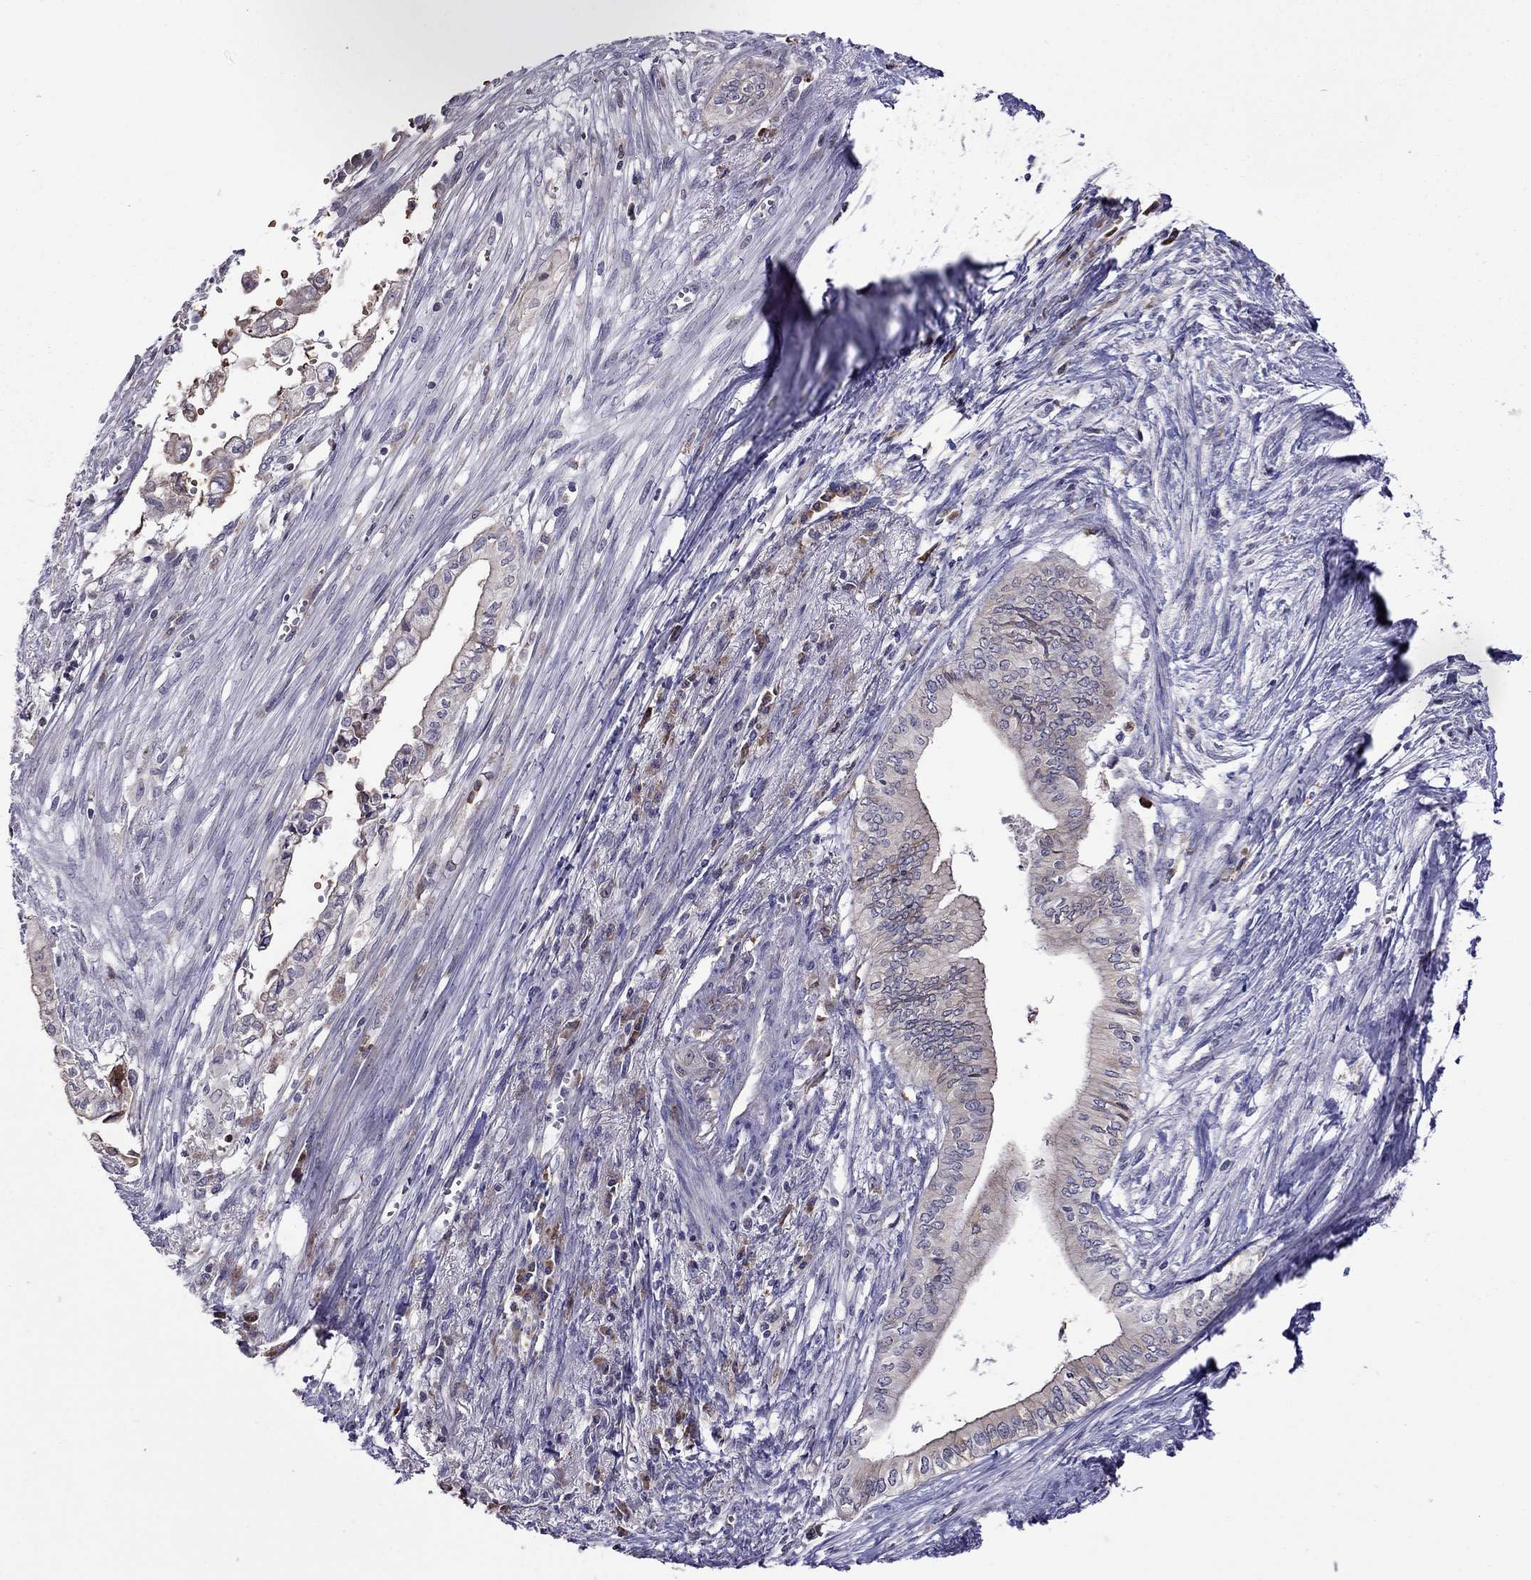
{"staining": {"intensity": "moderate", "quantity": "25%-75%", "location": "cytoplasmic/membranous"}, "tissue": "pancreatic cancer", "cell_type": "Tumor cells", "image_type": "cancer", "snomed": [{"axis": "morphology", "description": "Adenocarcinoma, NOS"}, {"axis": "topography", "description": "Pancreas"}], "caption": "Tumor cells demonstrate medium levels of moderate cytoplasmic/membranous positivity in about 25%-75% of cells in human pancreatic cancer (adenocarcinoma).", "gene": "ADAM28", "patient": {"sex": "female", "age": 61}}